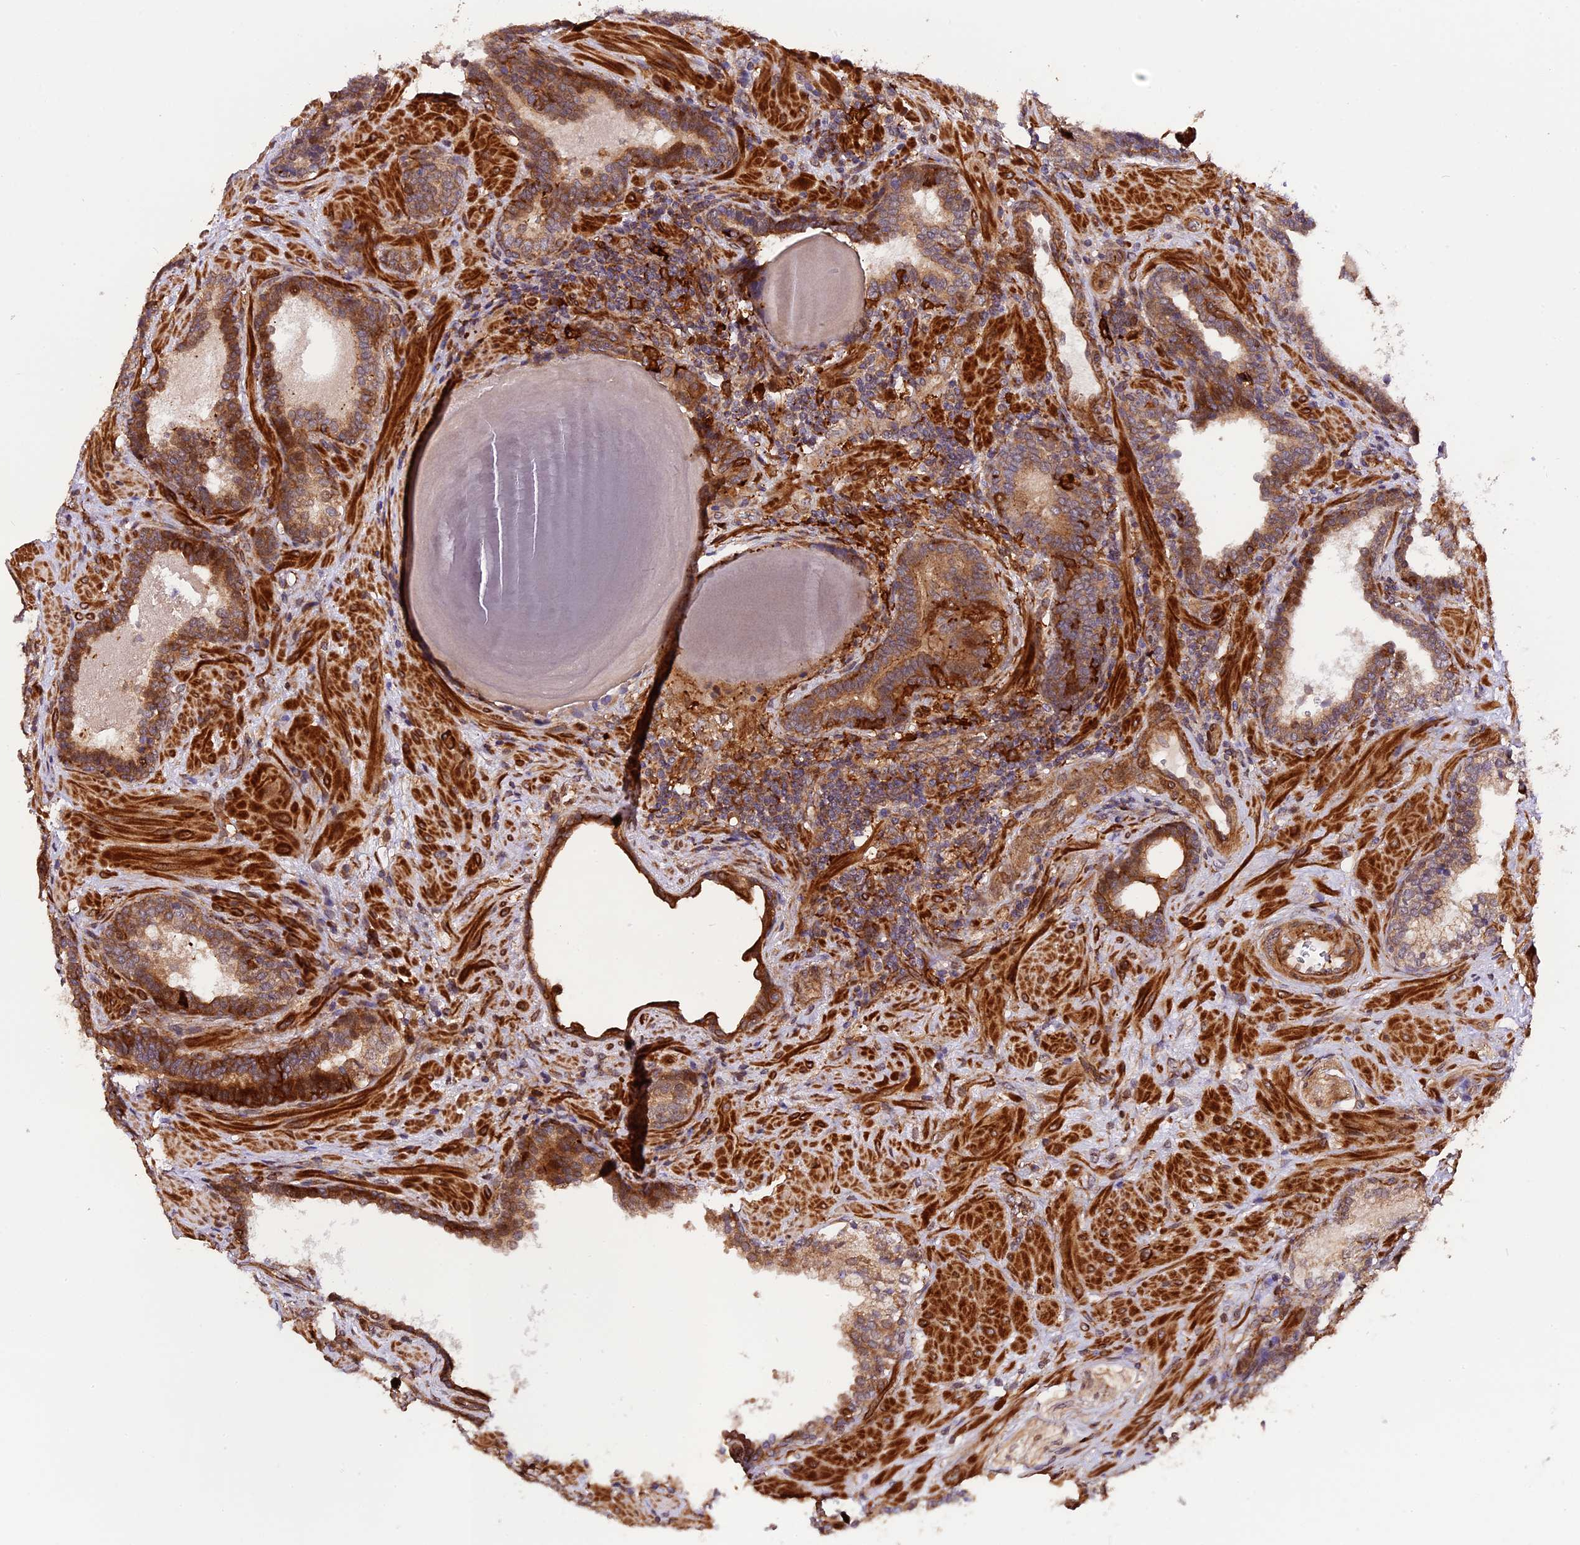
{"staining": {"intensity": "moderate", "quantity": ">75%", "location": "cytoplasmic/membranous"}, "tissue": "prostate cancer", "cell_type": "Tumor cells", "image_type": "cancer", "snomed": [{"axis": "morphology", "description": "Adenocarcinoma, Low grade"}, {"axis": "topography", "description": "Prostate"}], "caption": "This photomicrograph shows immunohistochemistry (IHC) staining of human prostate cancer, with medium moderate cytoplasmic/membranous staining in about >75% of tumor cells.", "gene": "HERPUD1", "patient": {"sex": "male", "age": 60}}